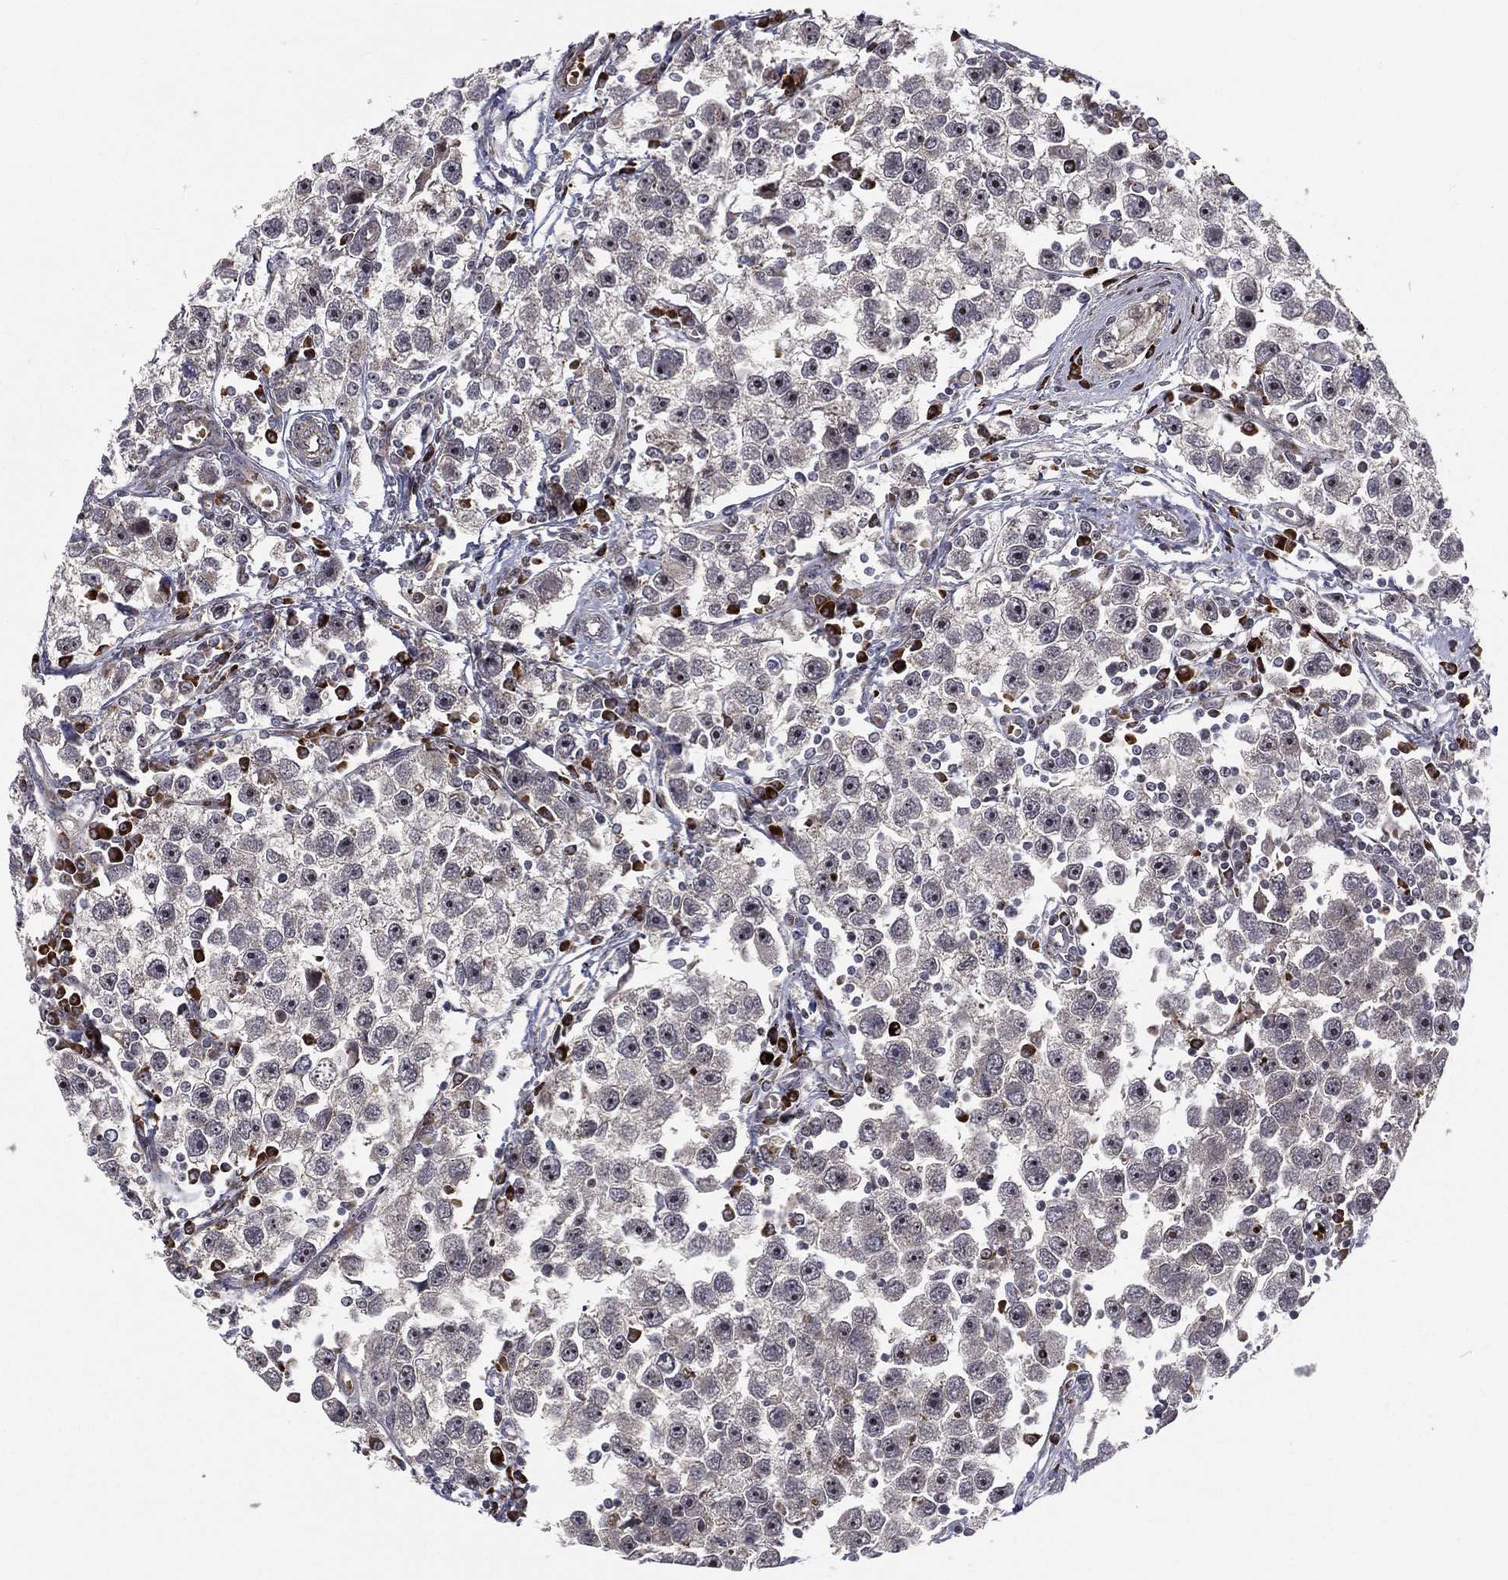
{"staining": {"intensity": "negative", "quantity": "none", "location": "none"}, "tissue": "testis cancer", "cell_type": "Tumor cells", "image_type": "cancer", "snomed": [{"axis": "morphology", "description": "Seminoma, NOS"}, {"axis": "topography", "description": "Testis"}], "caption": "High power microscopy micrograph of an IHC image of testis cancer, revealing no significant positivity in tumor cells.", "gene": "VHL", "patient": {"sex": "male", "age": 30}}